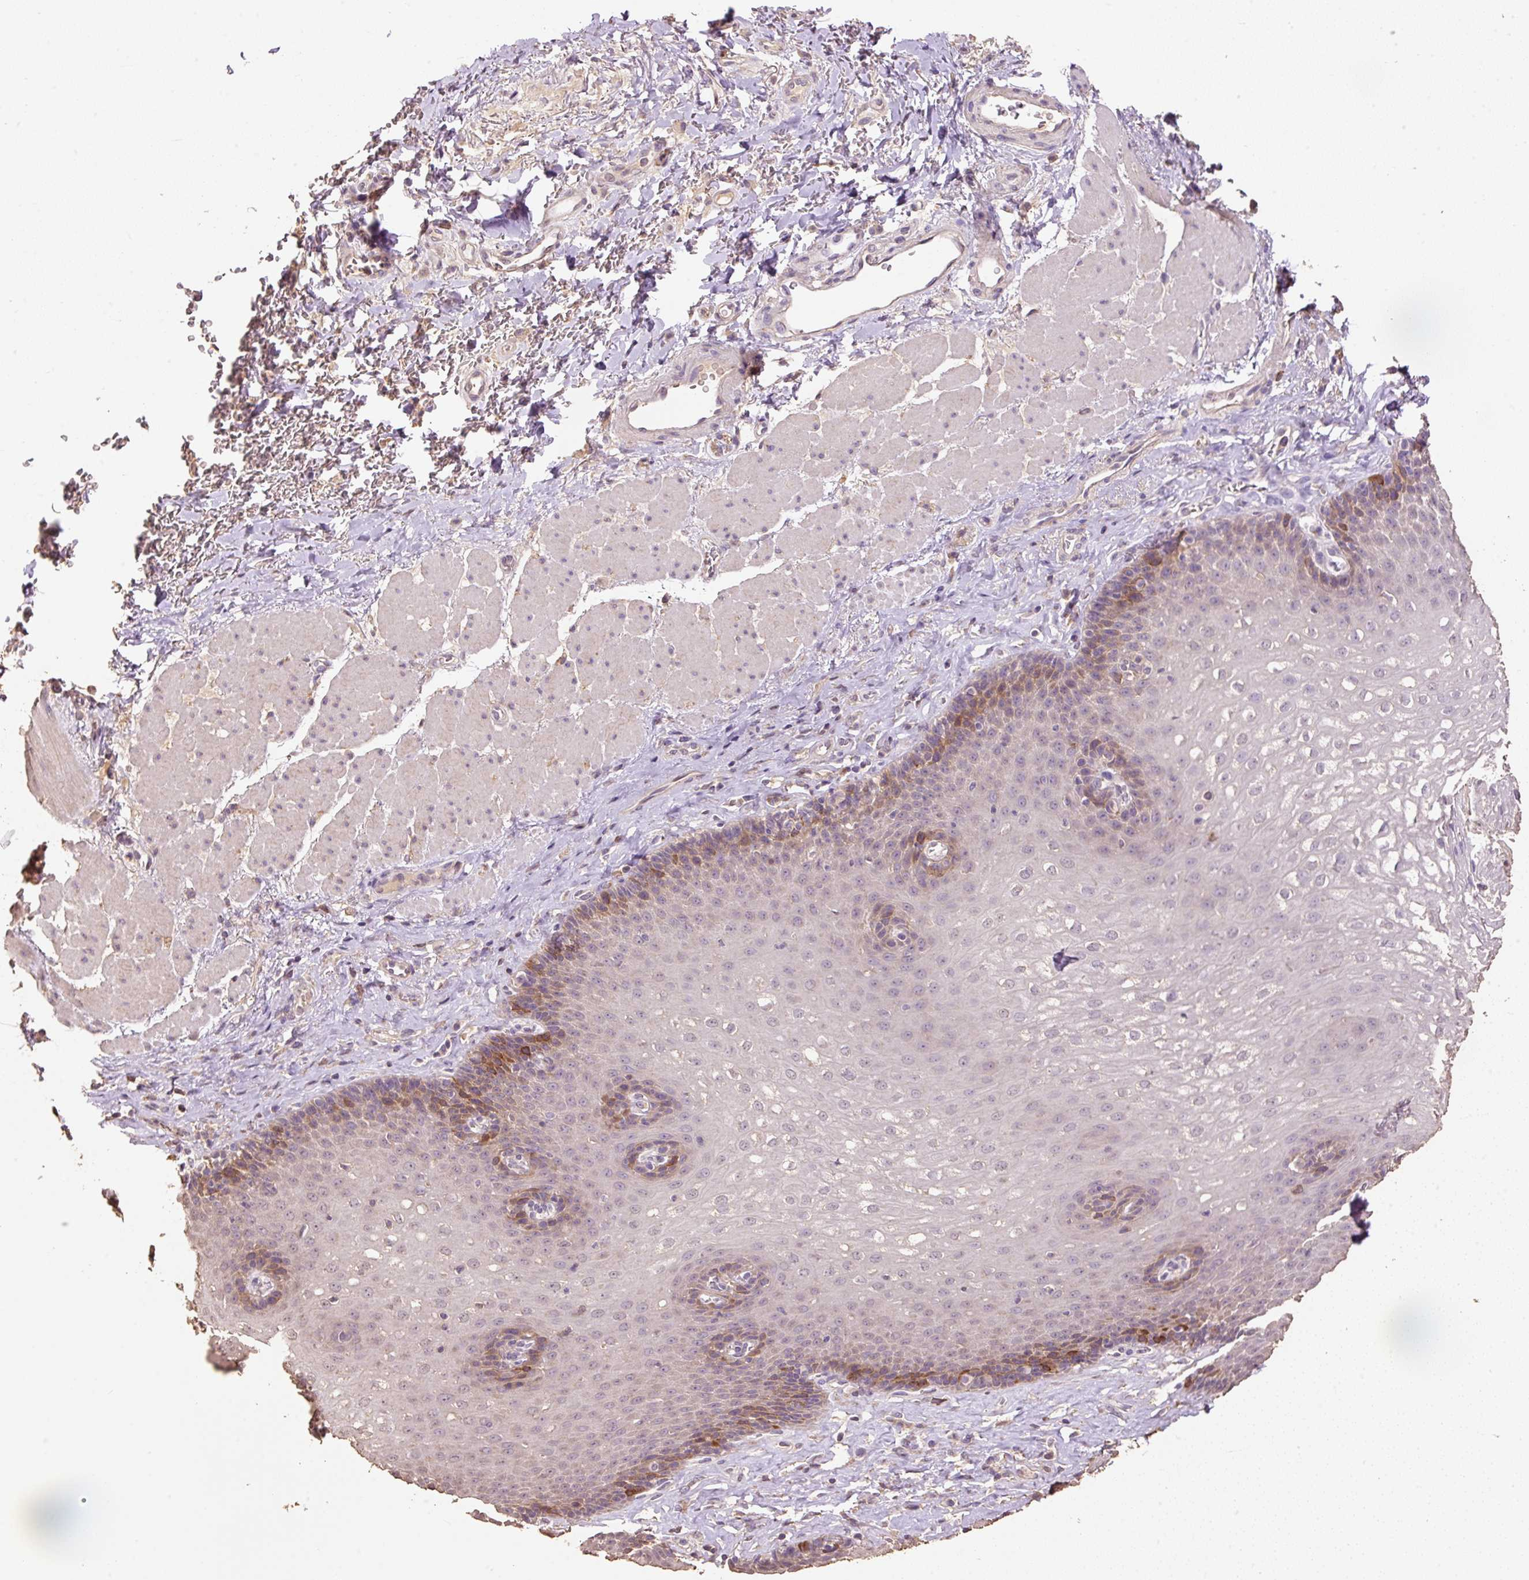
{"staining": {"intensity": "moderate", "quantity": "25%-75%", "location": "cytoplasmic/membranous"}, "tissue": "esophagus", "cell_type": "Squamous epithelial cells", "image_type": "normal", "snomed": [{"axis": "morphology", "description": "Normal tissue, NOS"}, {"axis": "topography", "description": "Esophagus"}], "caption": "Esophagus stained with immunohistochemistry (IHC) demonstrates moderate cytoplasmic/membranous positivity in about 25%-75% of squamous epithelial cells. The protein of interest is stained brown, and the nuclei are stained in blue (DAB (3,3'-diaminobenzidine) IHC with brightfield microscopy, high magnification).", "gene": "HERC2", "patient": {"sex": "female", "age": 66}}